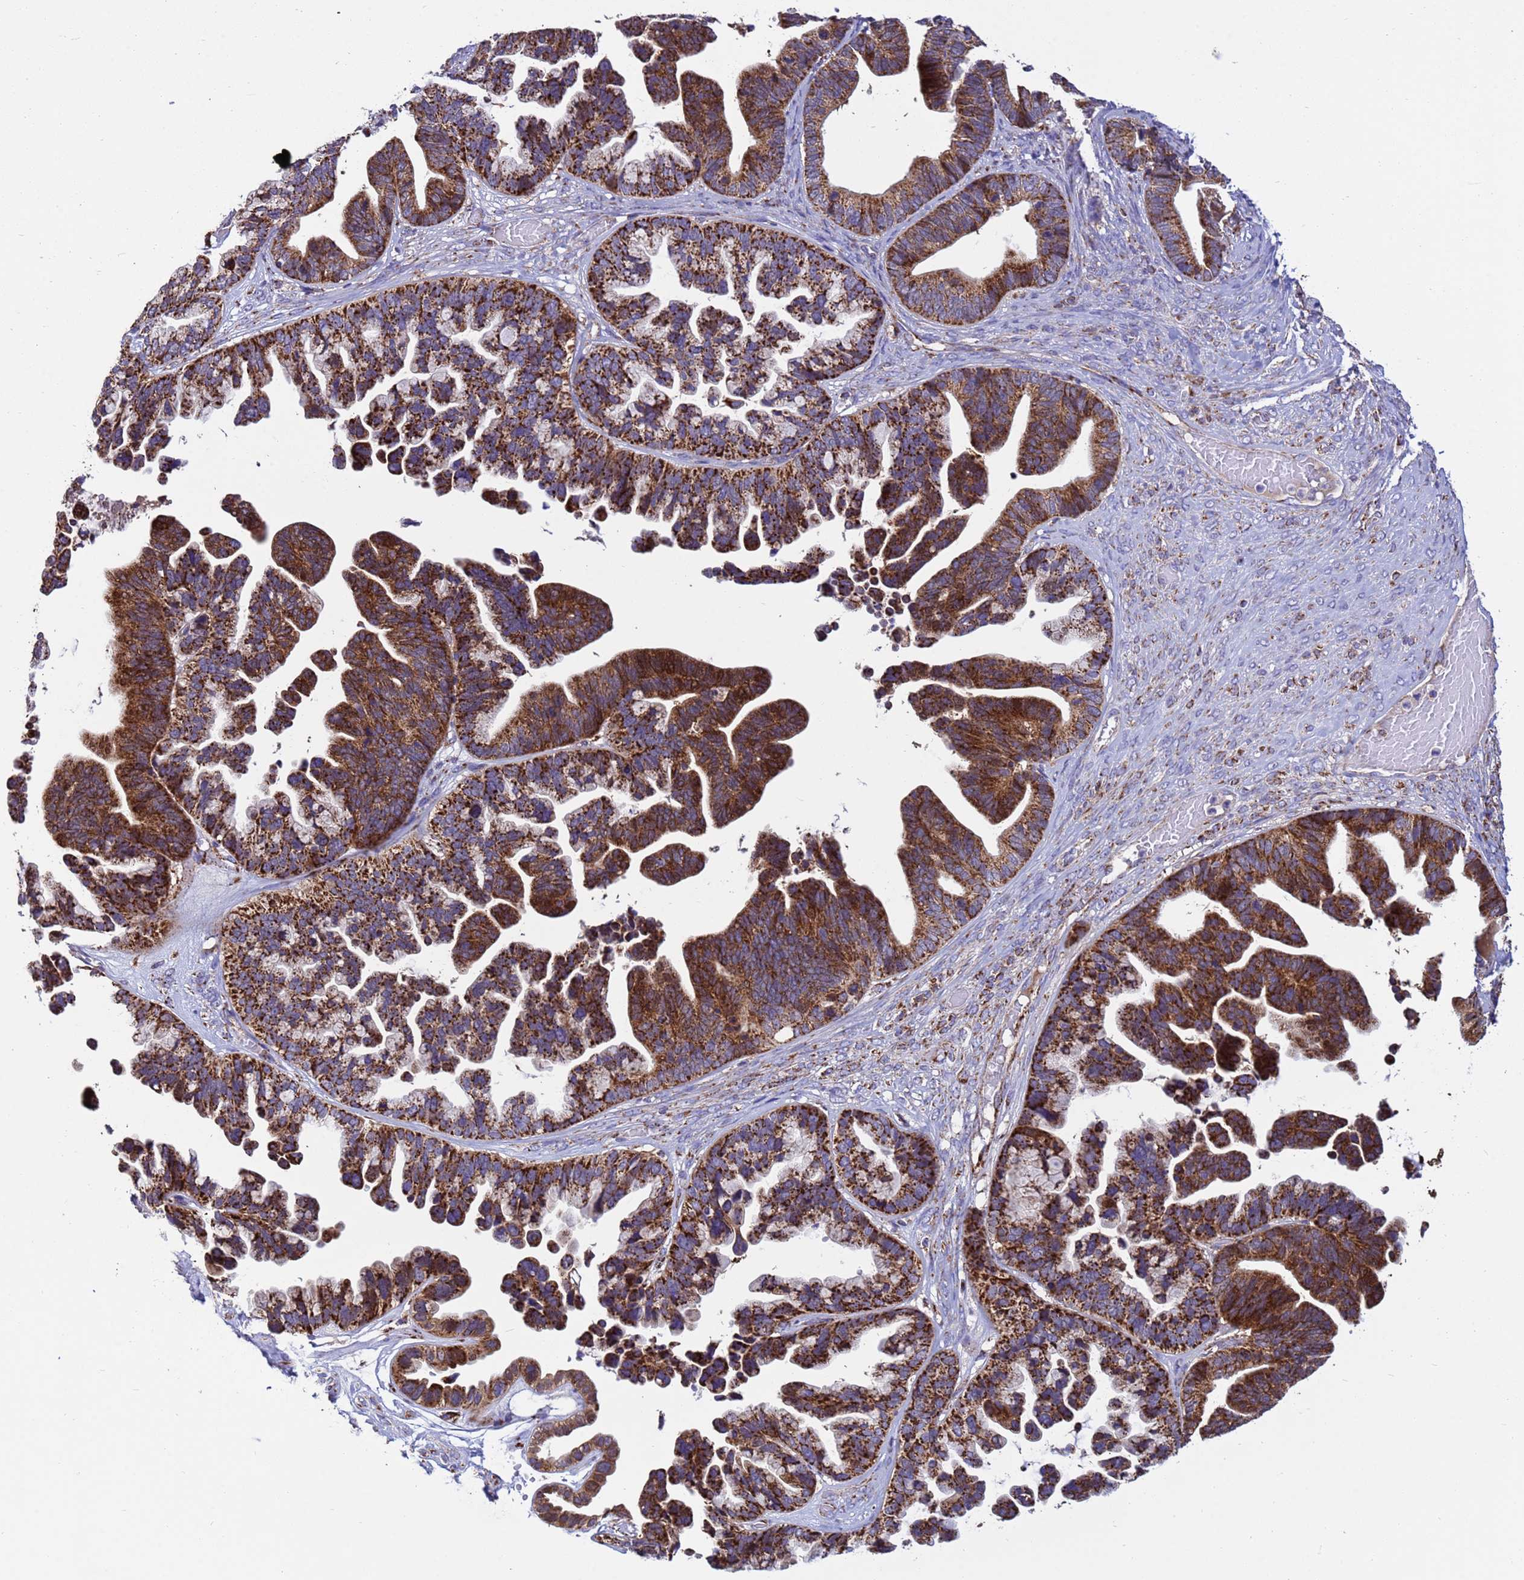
{"staining": {"intensity": "strong", "quantity": ">75%", "location": "cytoplasmic/membranous"}, "tissue": "ovarian cancer", "cell_type": "Tumor cells", "image_type": "cancer", "snomed": [{"axis": "morphology", "description": "Cystadenocarcinoma, serous, NOS"}, {"axis": "topography", "description": "Ovary"}], "caption": "Protein staining of serous cystadenocarcinoma (ovarian) tissue demonstrates strong cytoplasmic/membranous positivity in about >75% of tumor cells. The protein is shown in brown color, while the nuclei are stained blue.", "gene": "TUBGCP3", "patient": {"sex": "female", "age": 56}}